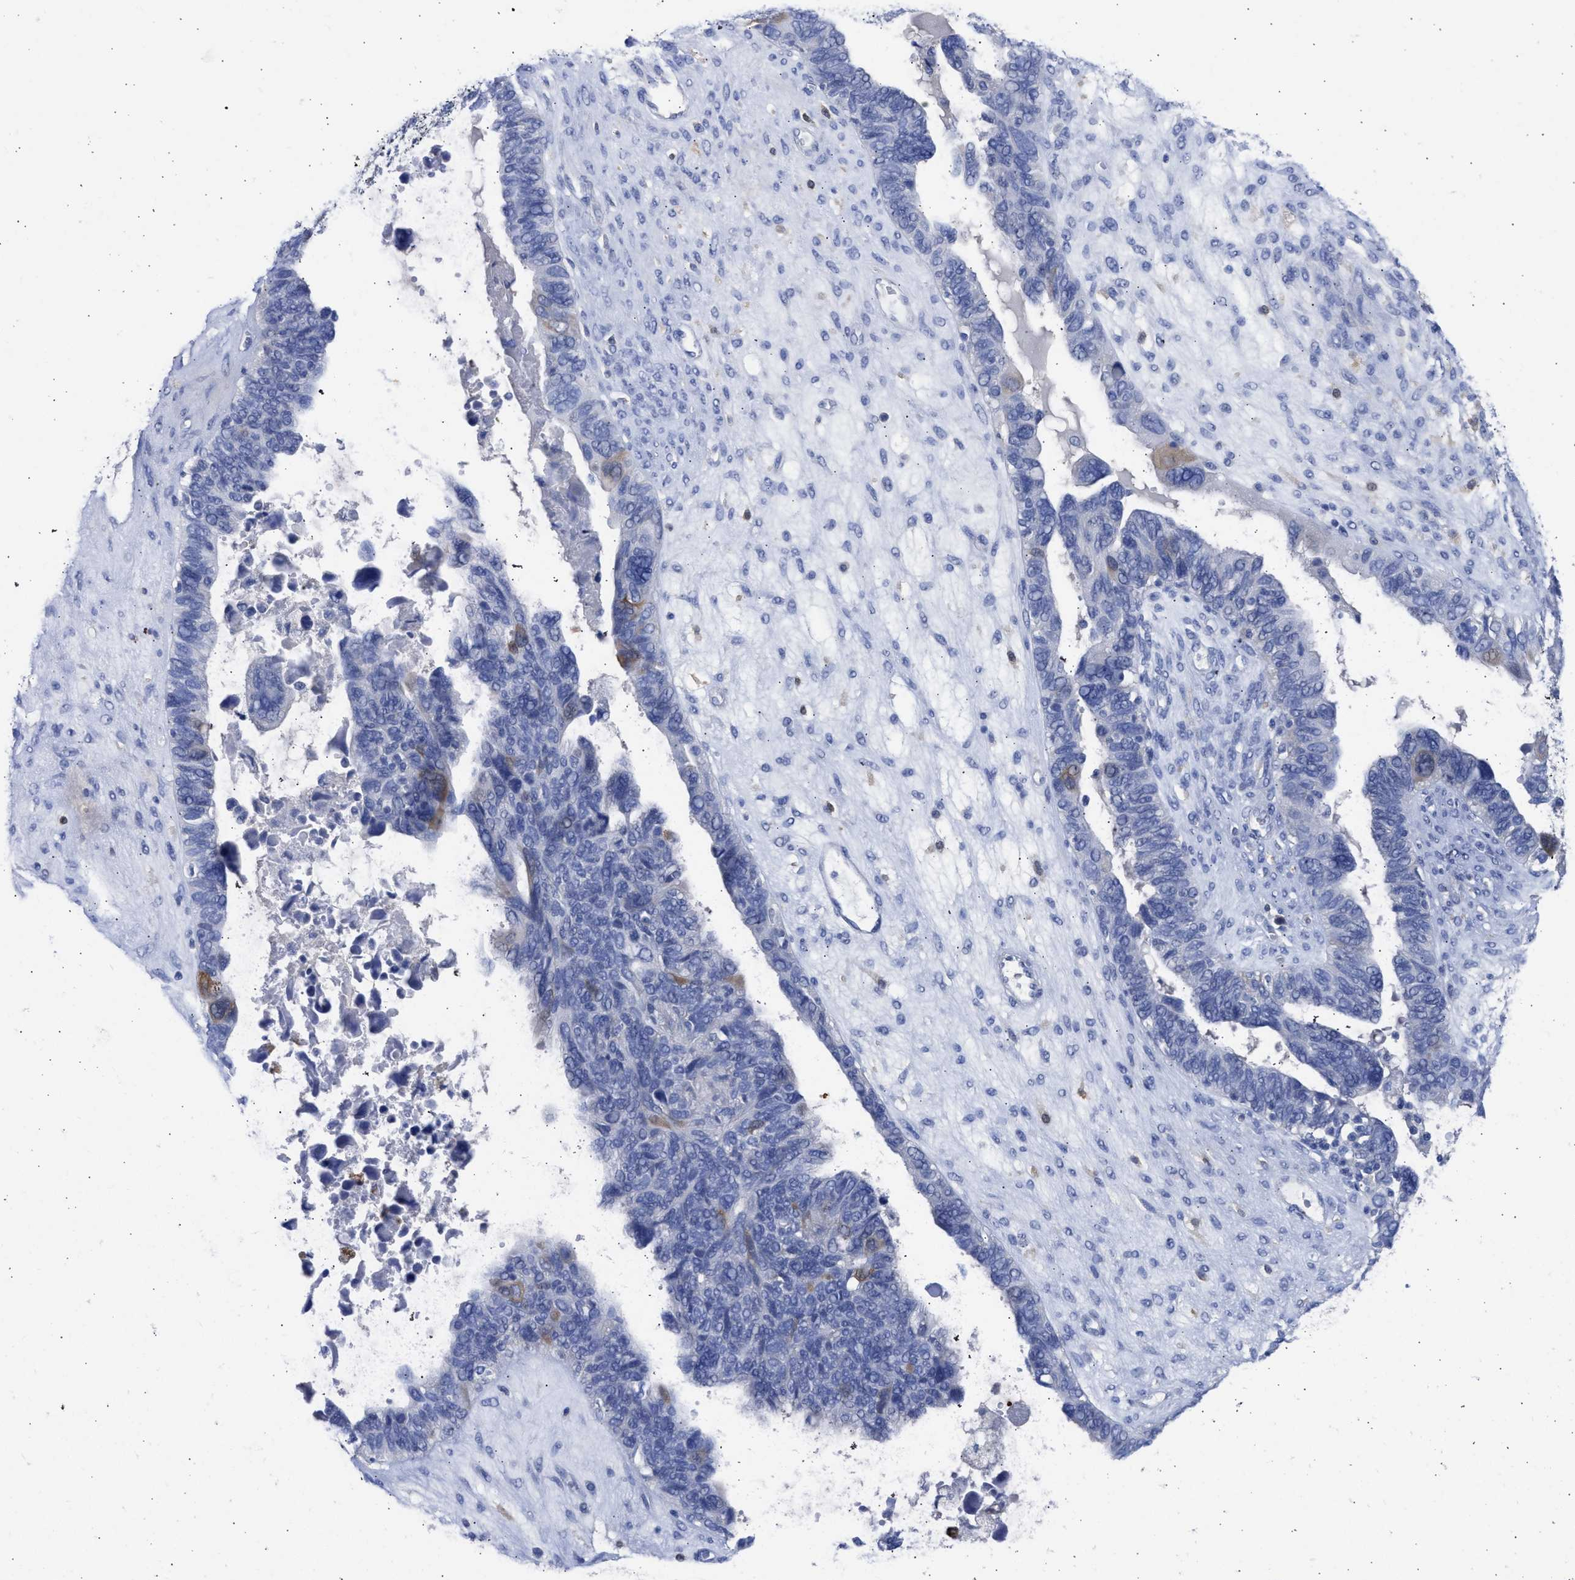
{"staining": {"intensity": "moderate", "quantity": "<25%", "location": "cytoplasmic/membranous"}, "tissue": "ovarian cancer", "cell_type": "Tumor cells", "image_type": "cancer", "snomed": [{"axis": "morphology", "description": "Cystadenocarcinoma, serous, NOS"}, {"axis": "topography", "description": "Ovary"}], "caption": "Moderate cytoplasmic/membranous expression is present in about <25% of tumor cells in serous cystadenocarcinoma (ovarian).", "gene": "RSPH1", "patient": {"sex": "female", "age": 79}}